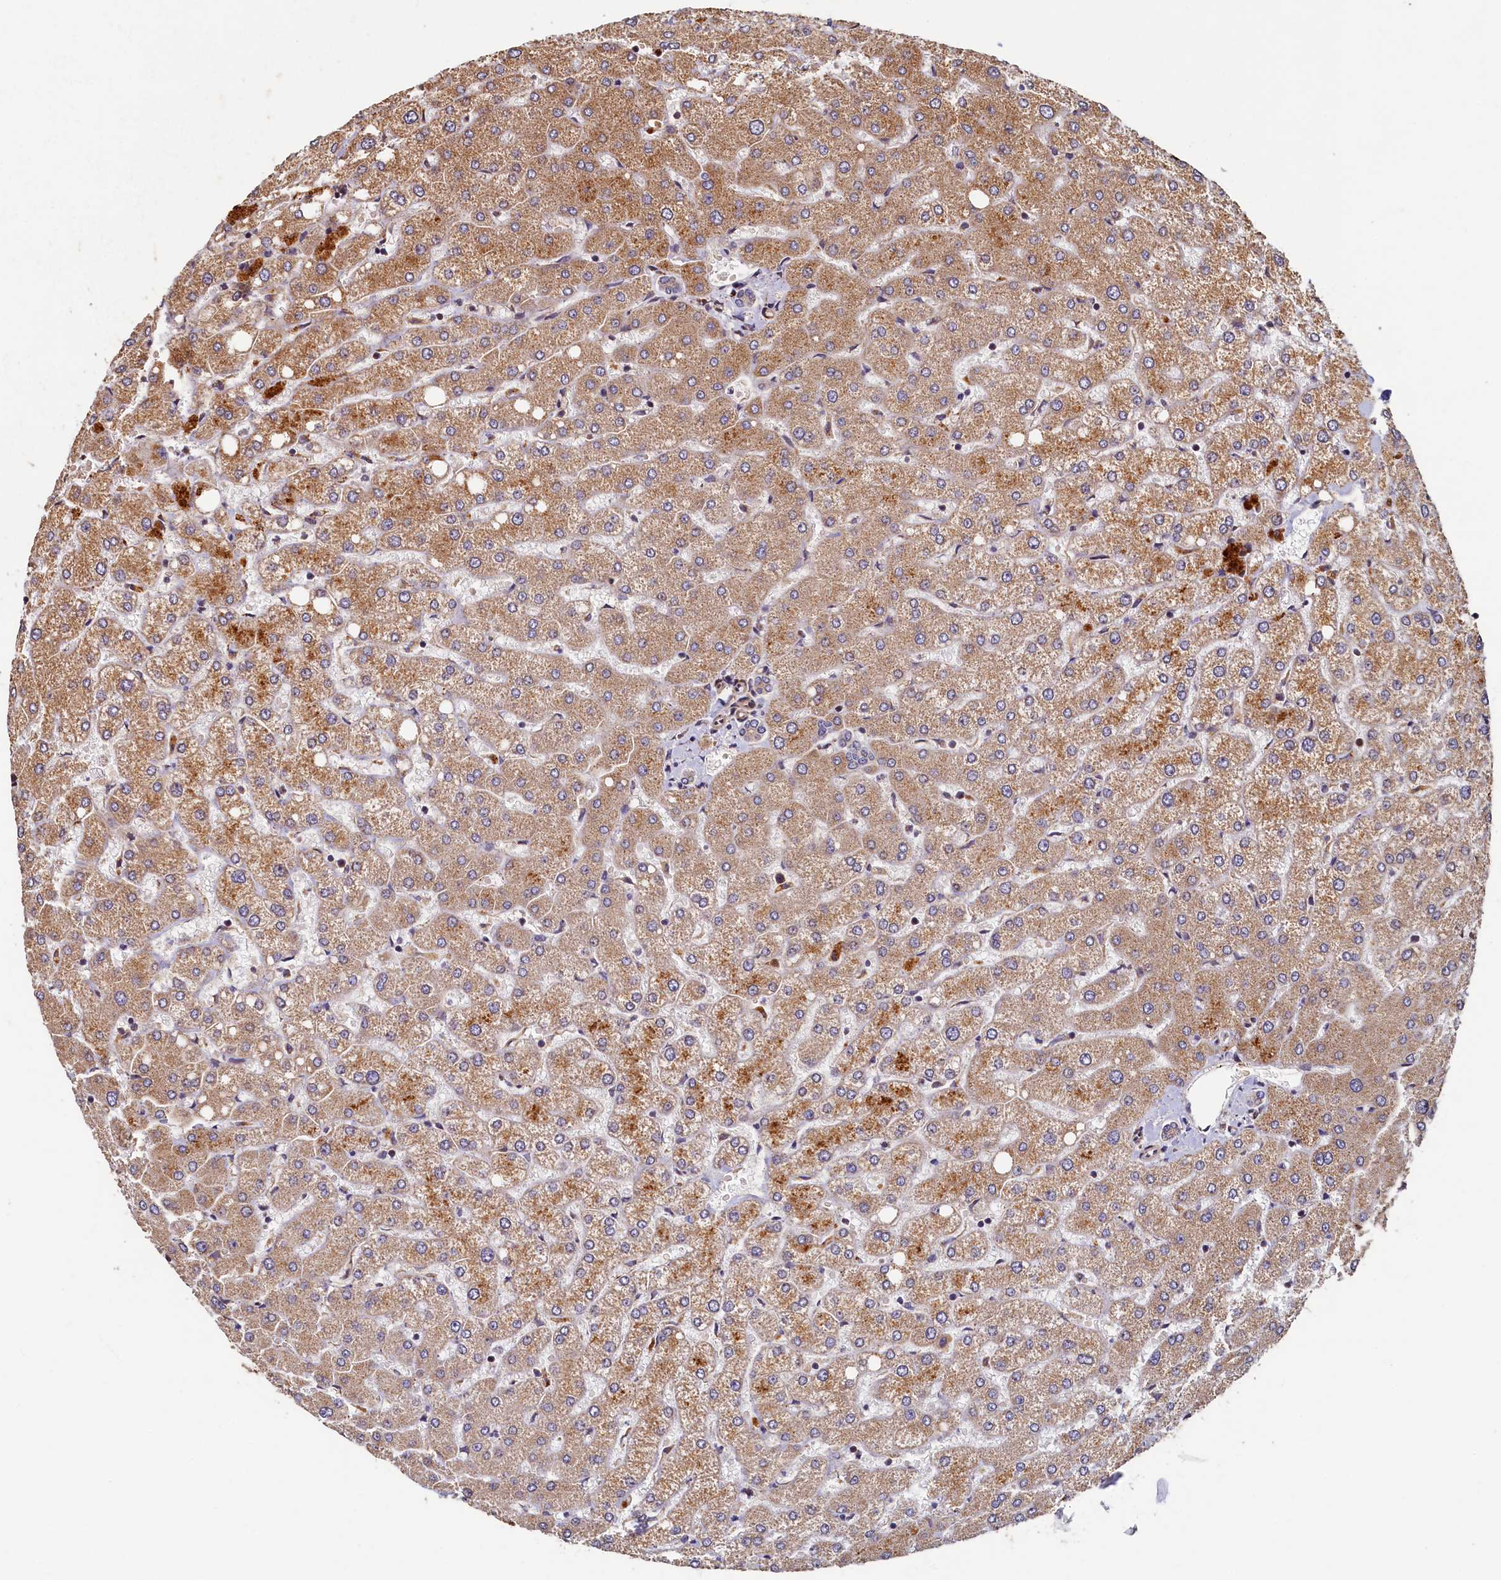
{"staining": {"intensity": "weak", "quantity": "25%-75%", "location": "cytoplasmic/membranous"}, "tissue": "liver", "cell_type": "Cholangiocytes", "image_type": "normal", "snomed": [{"axis": "morphology", "description": "Normal tissue, NOS"}, {"axis": "topography", "description": "Liver"}], "caption": "Immunohistochemistry photomicrograph of unremarkable human liver stained for a protein (brown), which exhibits low levels of weak cytoplasmic/membranous positivity in about 25%-75% of cholangiocytes.", "gene": "TMEM181", "patient": {"sex": "female", "age": 54}}